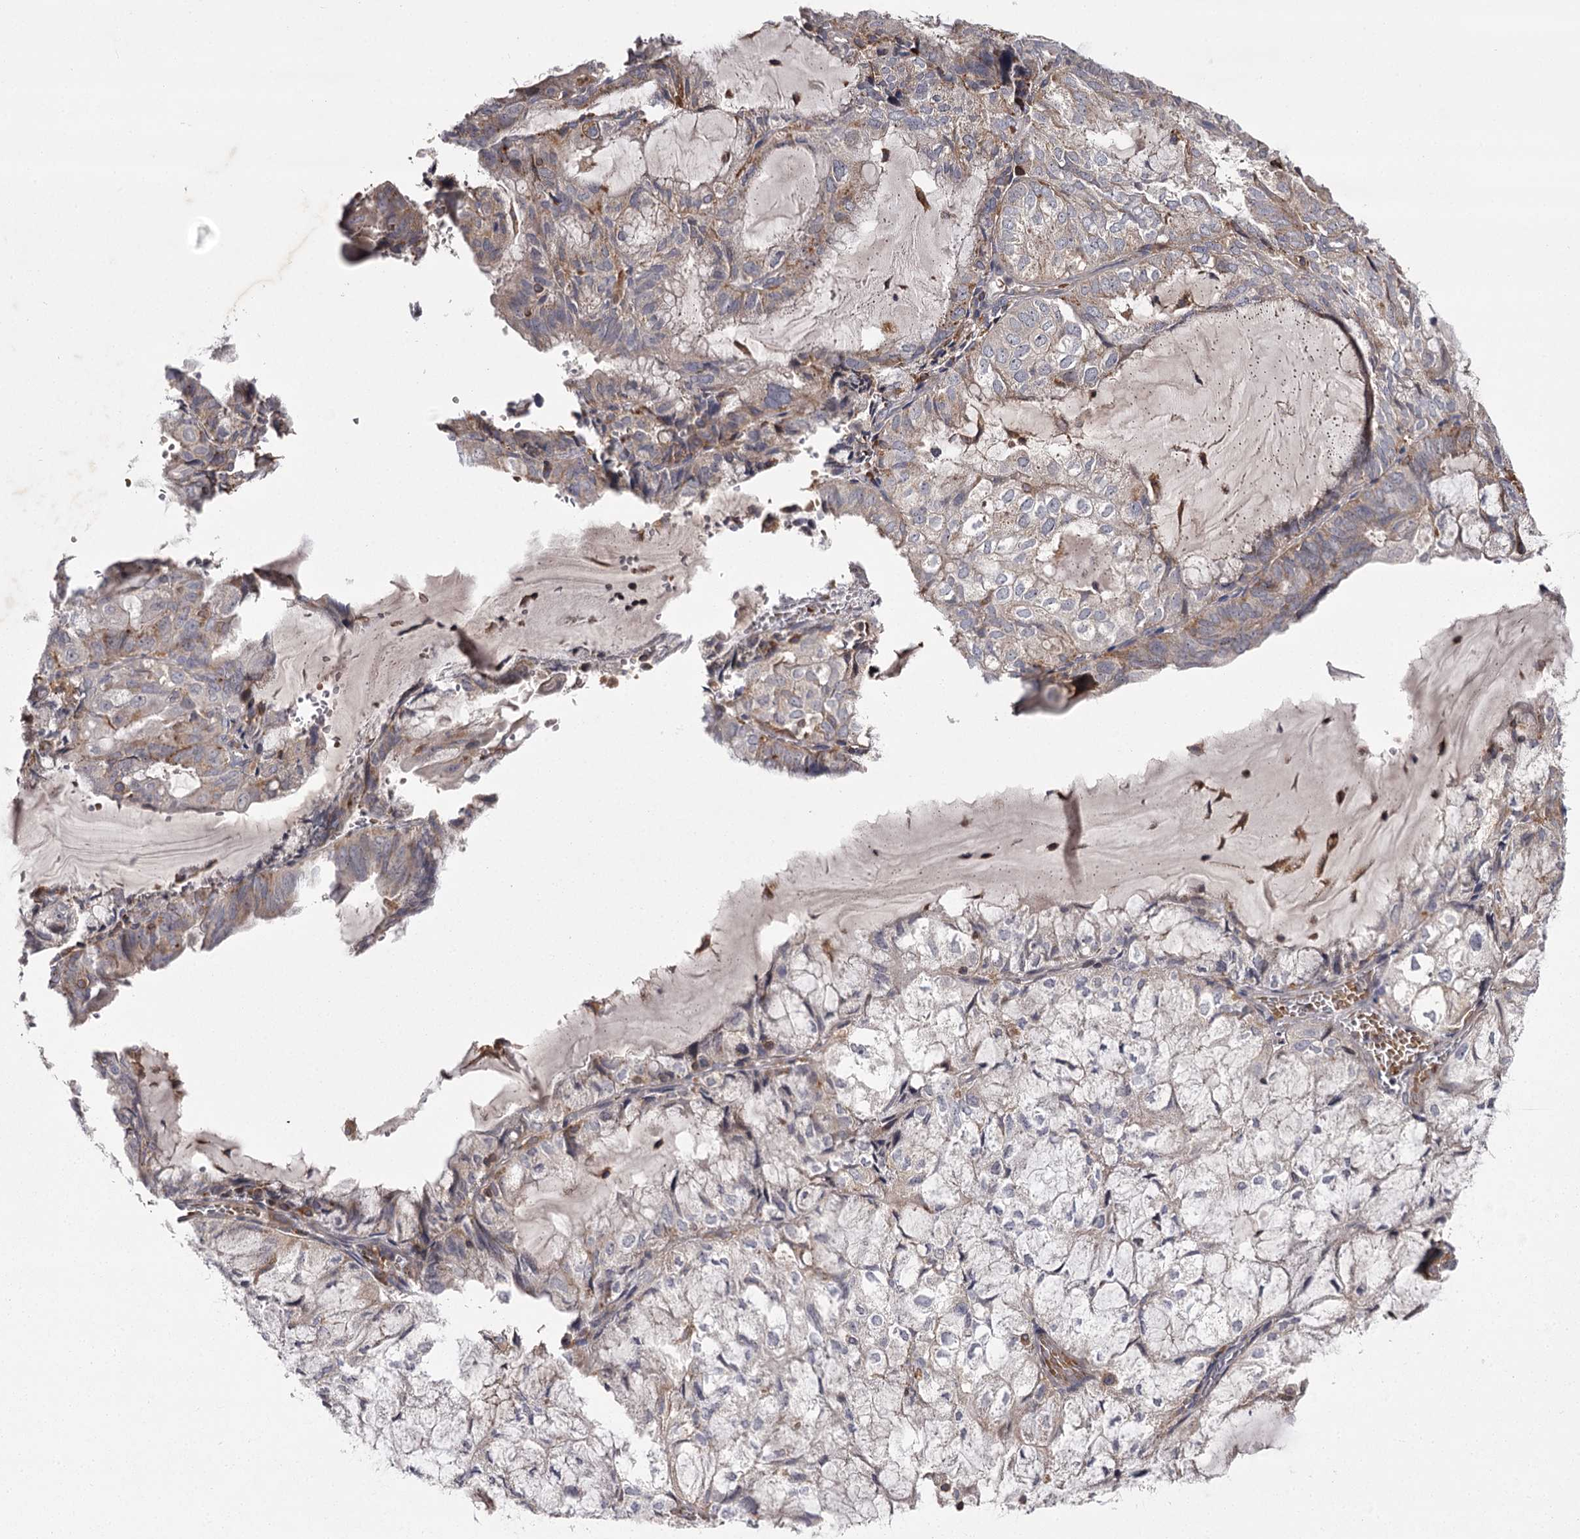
{"staining": {"intensity": "moderate", "quantity": "<25%", "location": "cytoplasmic/membranous"}, "tissue": "endometrial cancer", "cell_type": "Tumor cells", "image_type": "cancer", "snomed": [{"axis": "morphology", "description": "Adenocarcinoma, NOS"}, {"axis": "topography", "description": "Endometrium"}], "caption": "This micrograph displays adenocarcinoma (endometrial) stained with immunohistochemistry (IHC) to label a protein in brown. The cytoplasmic/membranous of tumor cells show moderate positivity for the protein. Nuclei are counter-stained blue.", "gene": "RASSF6", "patient": {"sex": "female", "age": 81}}